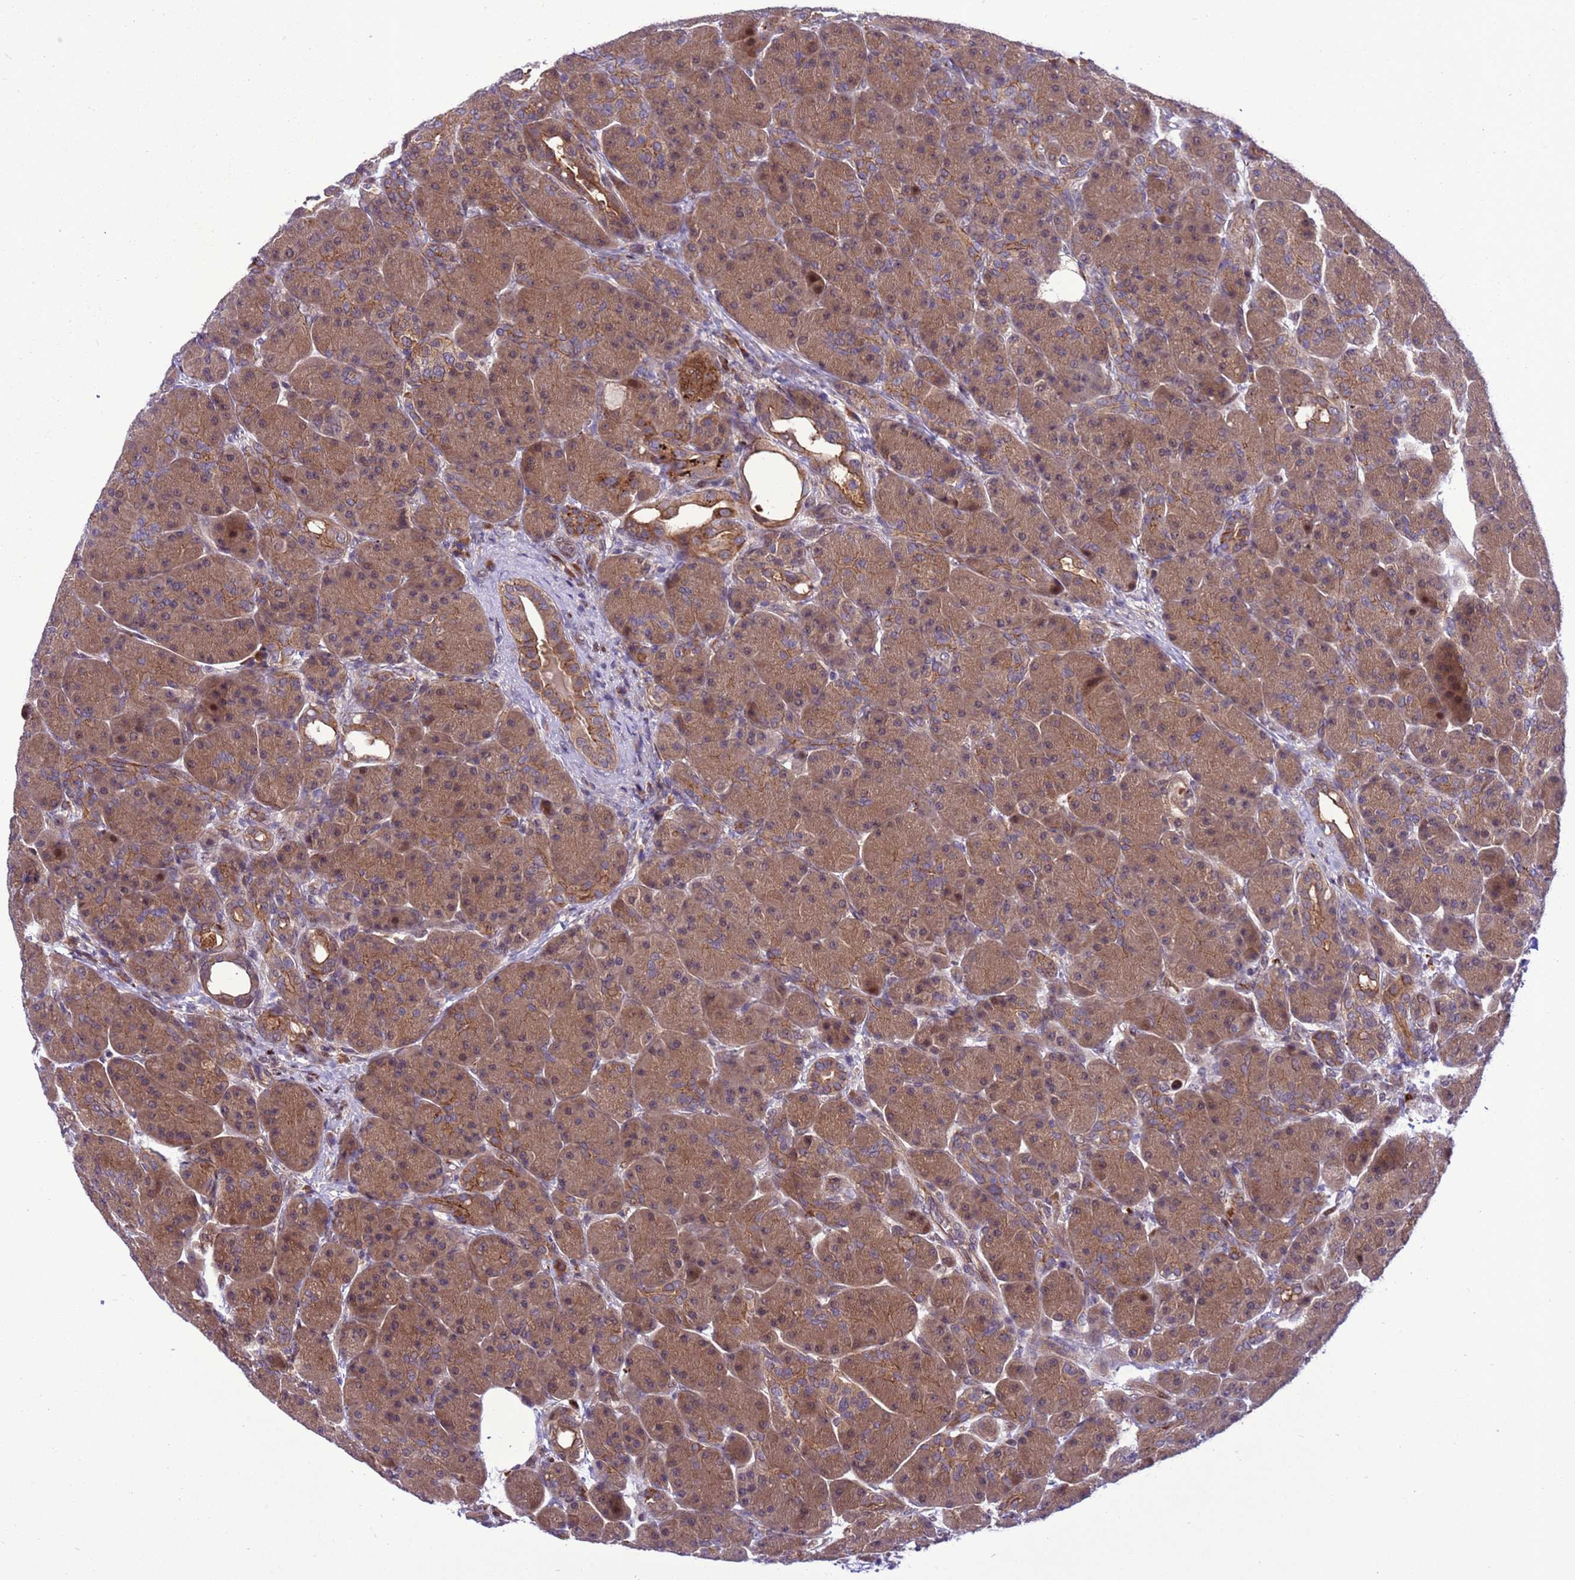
{"staining": {"intensity": "moderate", "quantity": ">75%", "location": "cytoplasmic/membranous,nuclear"}, "tissue": "pancreas", "cell_type": "Exocrine glandular cells", "image_type": "normal", "snomed": [{"axis": "morphology", "description": "Normal tissue, NOS"}, {"axis": "topography", "description": "Pancreas"}], "caption": "Immunohistochemical staining of unremarkable pancreas demonstrates moderate cytoplasmic/membranous,nuclear protein expression in approximately >75% of exocrine glandular cells.", "gene": "RASD1", "patient": {"sex": "male", "age": 63}}